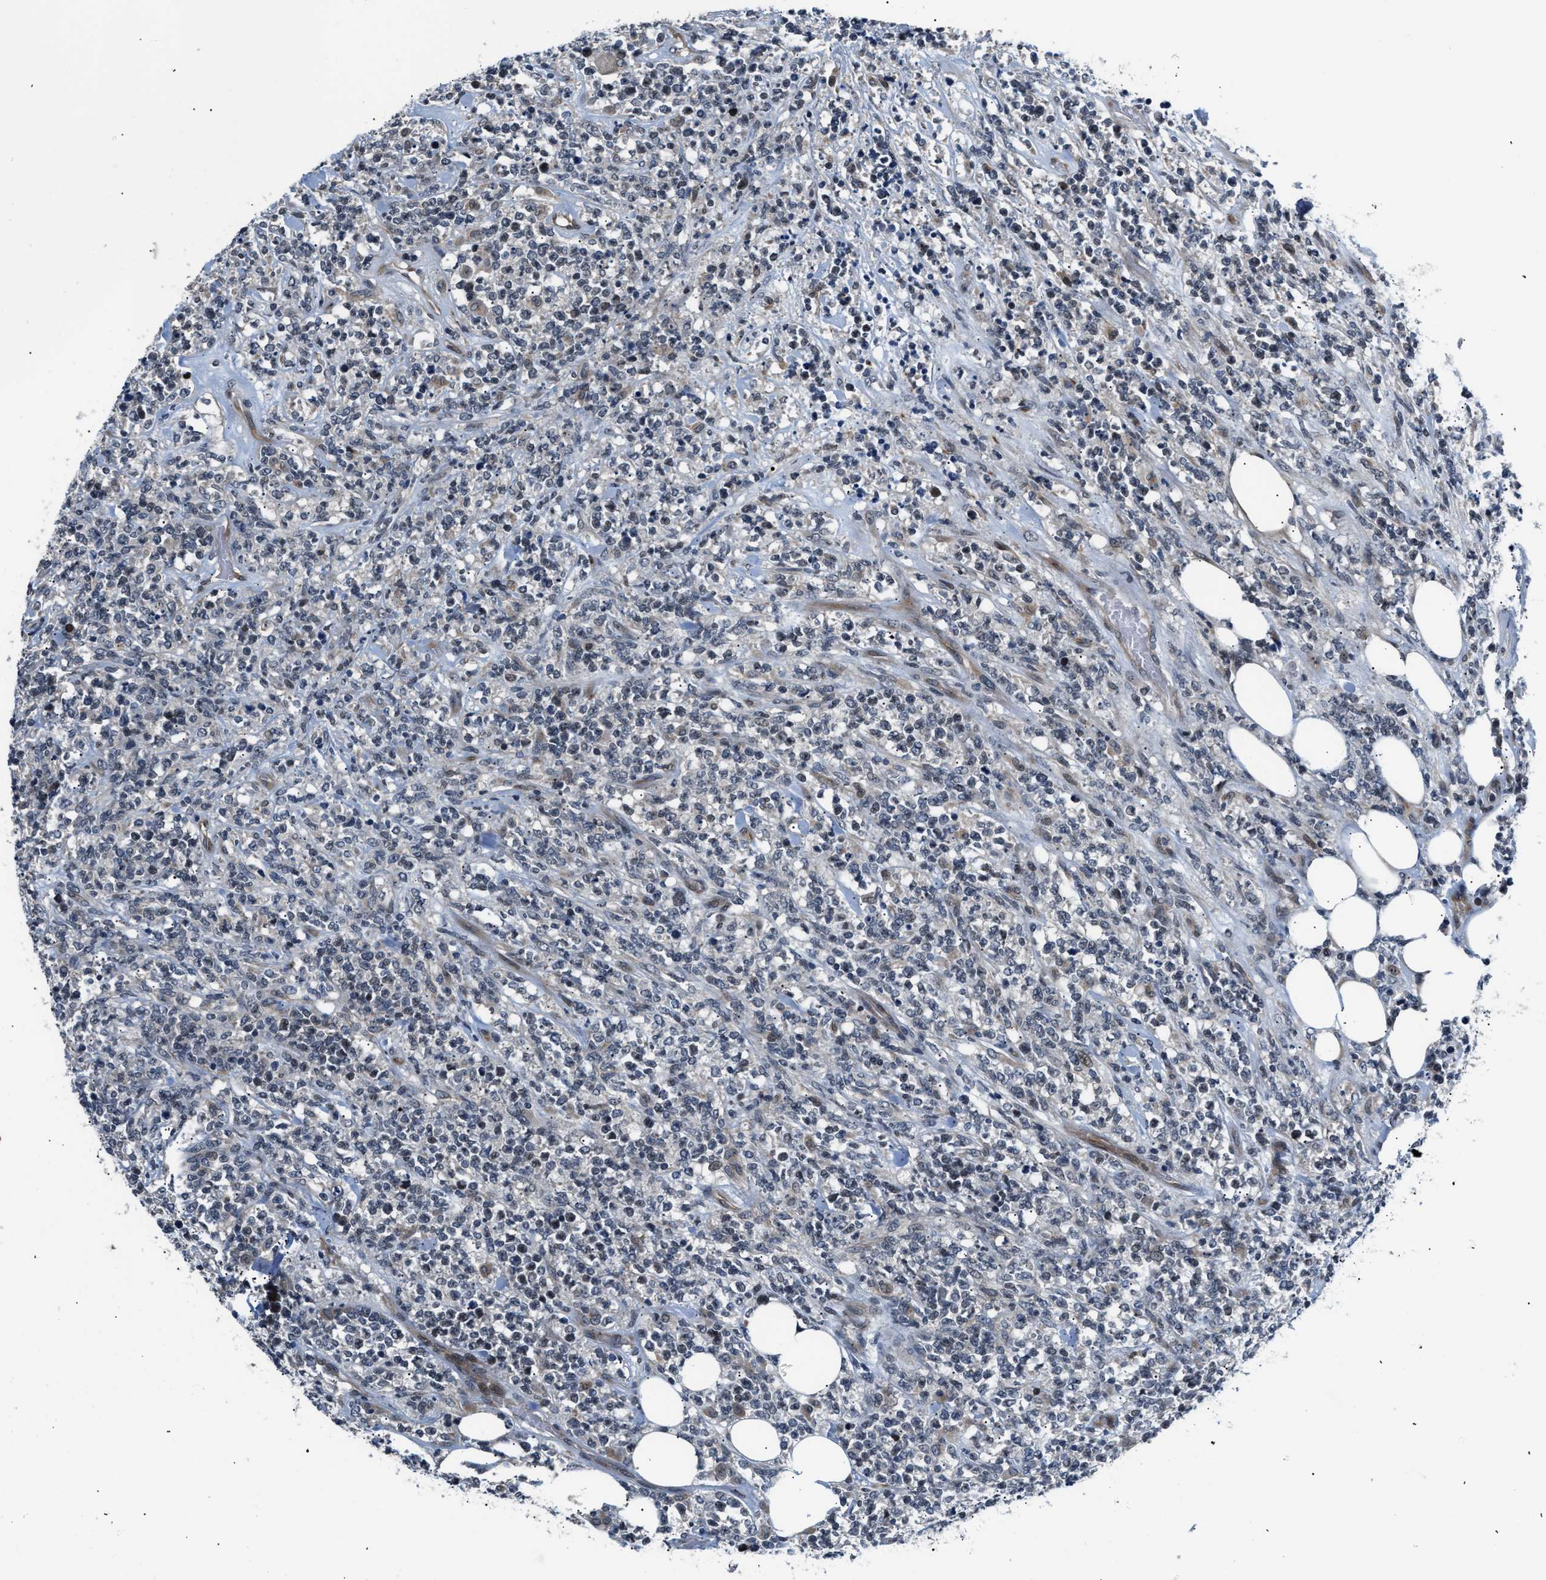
{"staining": {"intensity": "negative", "quantity": "none", "location": "none"}, "tissue": "lymphoma", "cell_type": "Tumor cells", "image_type": "cancer", "snomed": [{"axis": "morphology", "description": "Malignant lymphoma, non-Hodgkin's type, High grade"}, {"axis": "topography", "description": "Soft tissue"}], "caption": "Human lymphoma stained for a protein using immunohistochemistry (IHC) reveals no expression in tumor cells.", "gene": "PPM1H", "patient": {"sex": "male", "age": 18}}